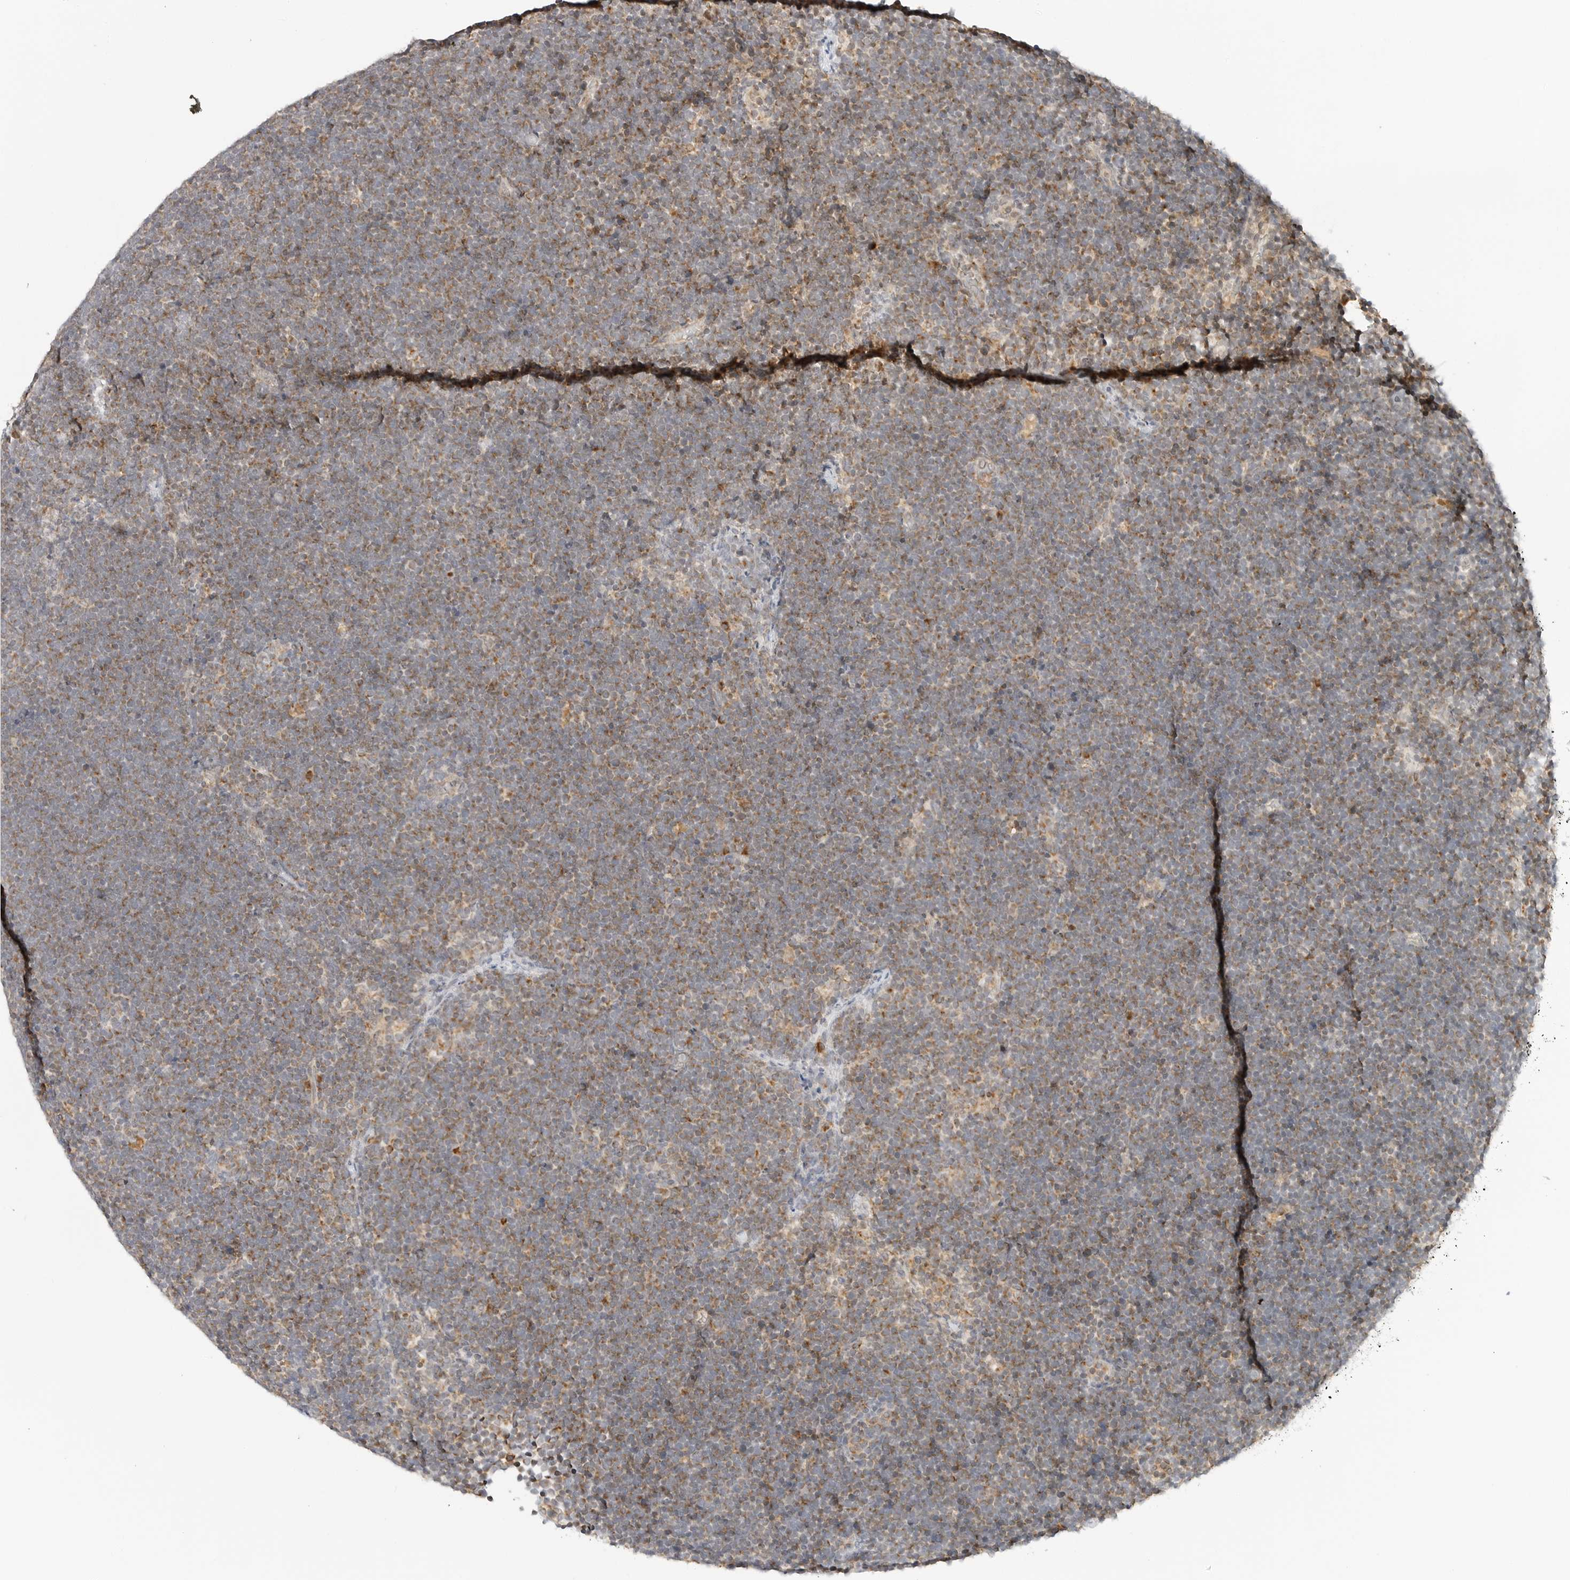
{"staining": {"intensity": "moderate", "quantity": "25%-75%", "location": "cytoplasmic/membranous"}, "tissue": "lymphoma", "cell_type": "Tumor cells", "image_type": "cancer", "snomed": [{"axis": "morphology", "description": "Malignant lymphoma, non-Hodgkin's type, High grade"}, {"axis": "topography", "description": "Lymph node"}], "caption": "Lymphoma tissue reveals moderate cytoplasmic/membranous staining in about 25%-75% of tumor cells", "gene": "DYRK4", "patient": {"sex": "male", "age": 13}}